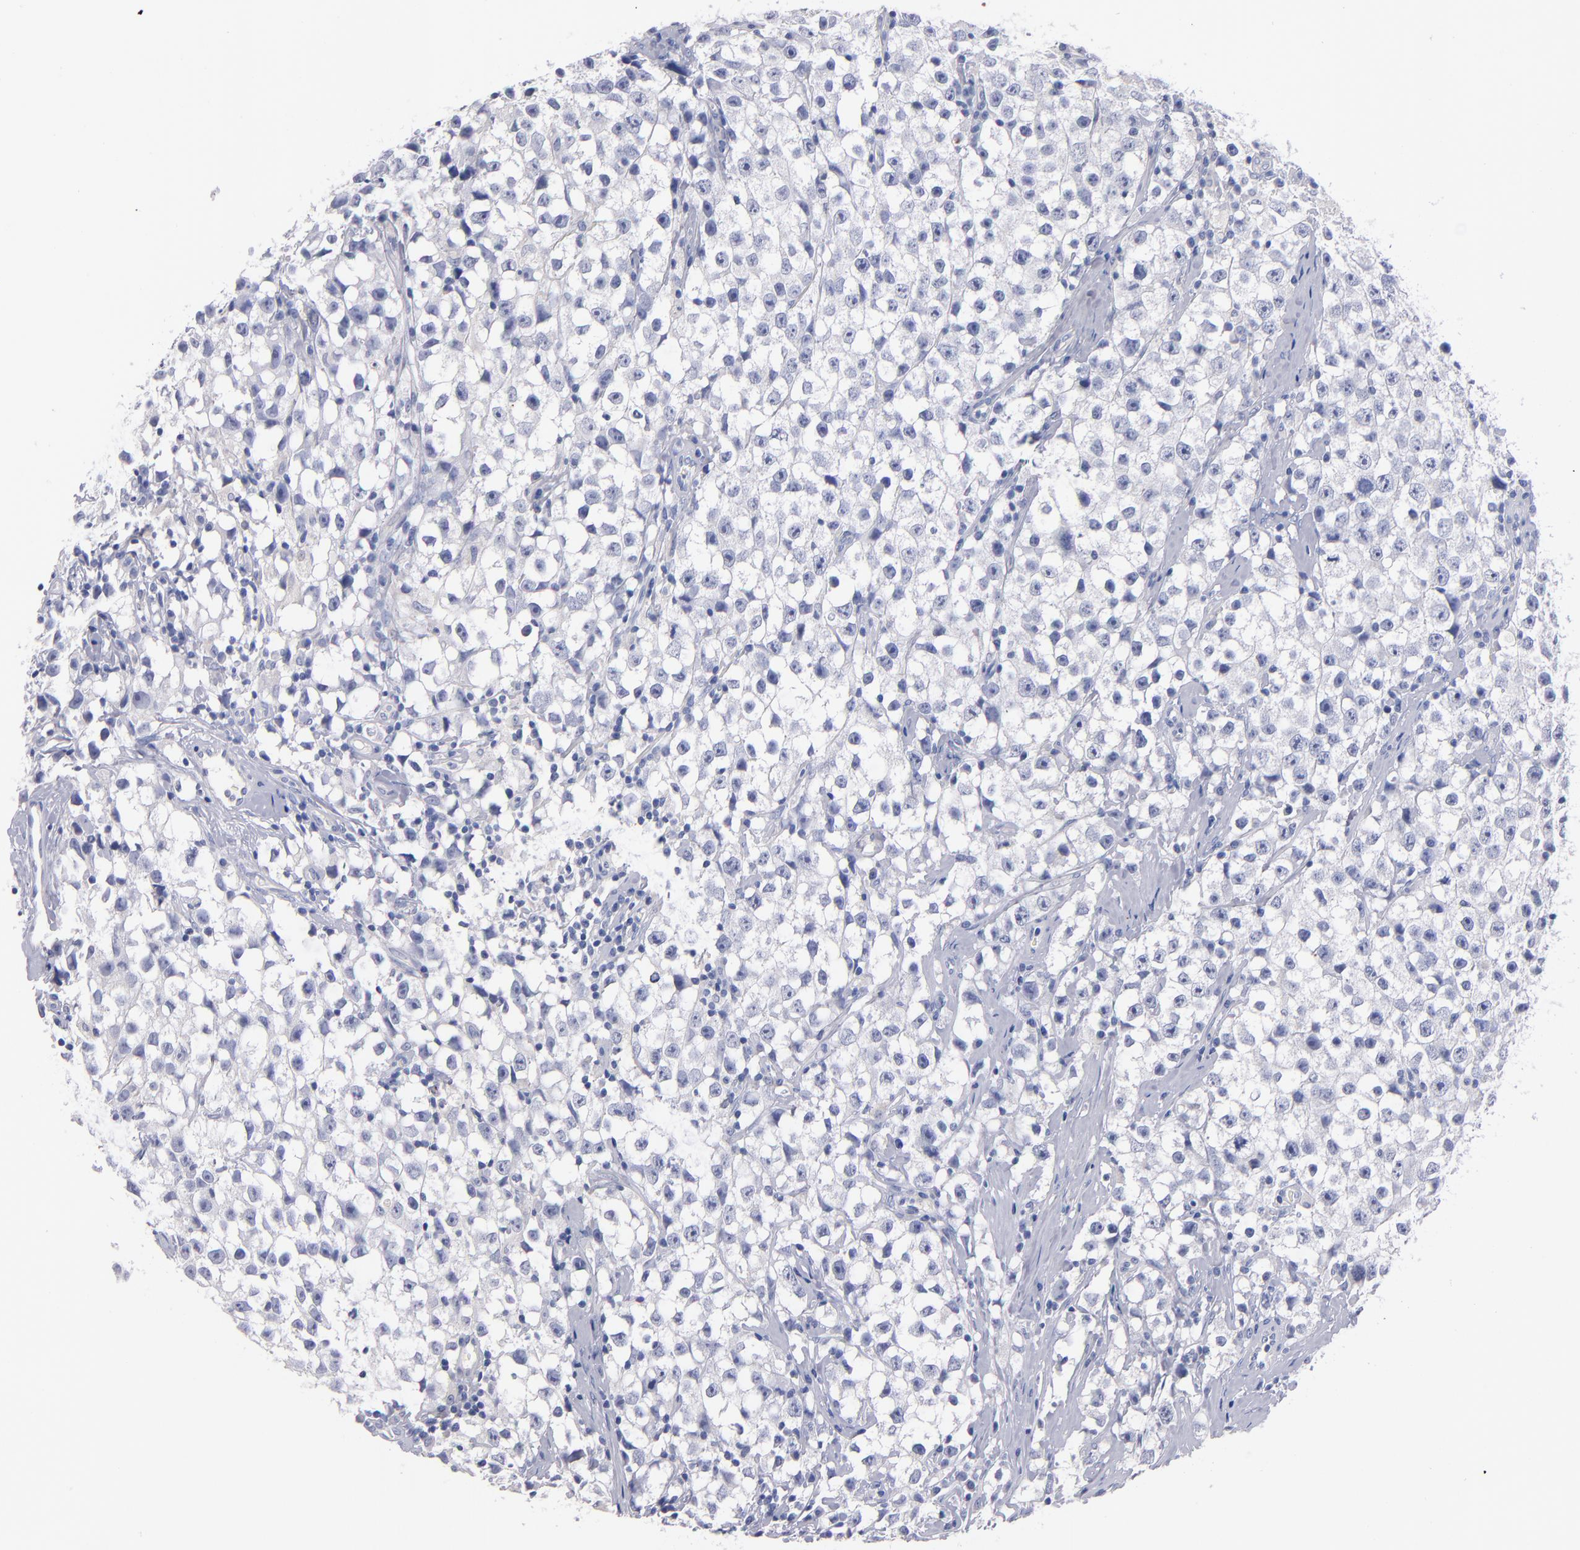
{"staining": {"intensity": "negative", "quantity": "none", "location": "none"}, "tissue": "testis cancer", "cell_type": "Tumor cells", "image_type": "cancer", "snomed": [{"axis": "morphology", "description": "Seminoma, NOS"}, {"axis": "topography", "description": "Testis"}], "caption": "Tumor cells show no significant positivity in seminoma (testis).", "gene": "CNTNAP2", "patient": {"sex": "male", "age": 35}}